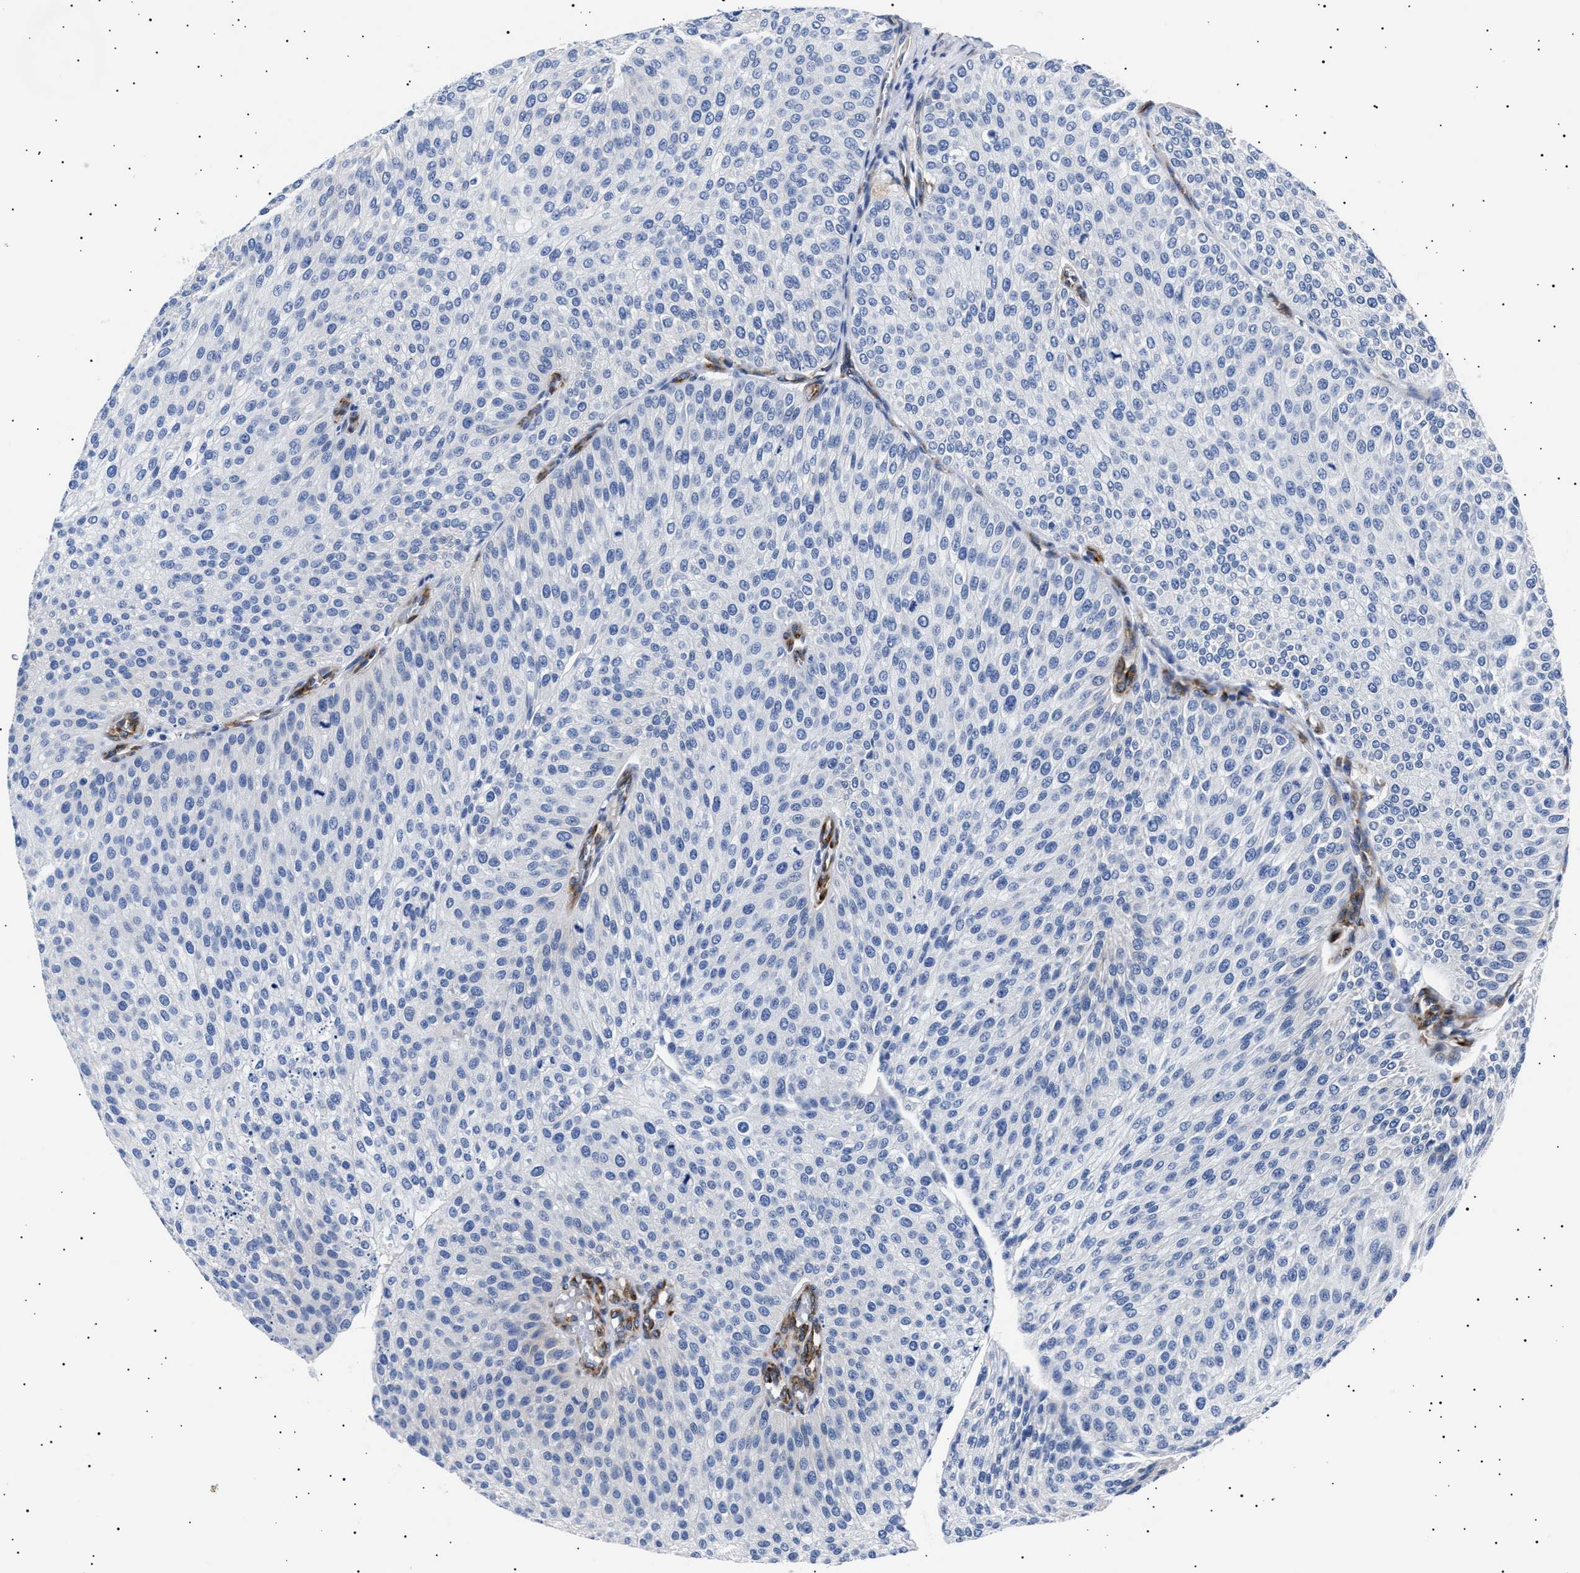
{"staining": {"intensity": "negative", "quantity": "none", "location": "none"}, "tissue": "urothelial cancer", "cell_type": "Tumor cells", "image_type": "cancer", "snomed": [{"axis": "morphology", "description": "Urothelial carcinoma, Low grade"}, {"axis": "topography", "description": "Smooth muscle"}, {"axis": "topography", "description": "Urinary bladder"}], "caption": "Immunohistochemistry image of urothelial carcinoma (low-grade) stained for a protein (brown), which shows no expression in tumor cells.", "gene": "HEMGN", "patient": {"sex": "male", "age": 60}}